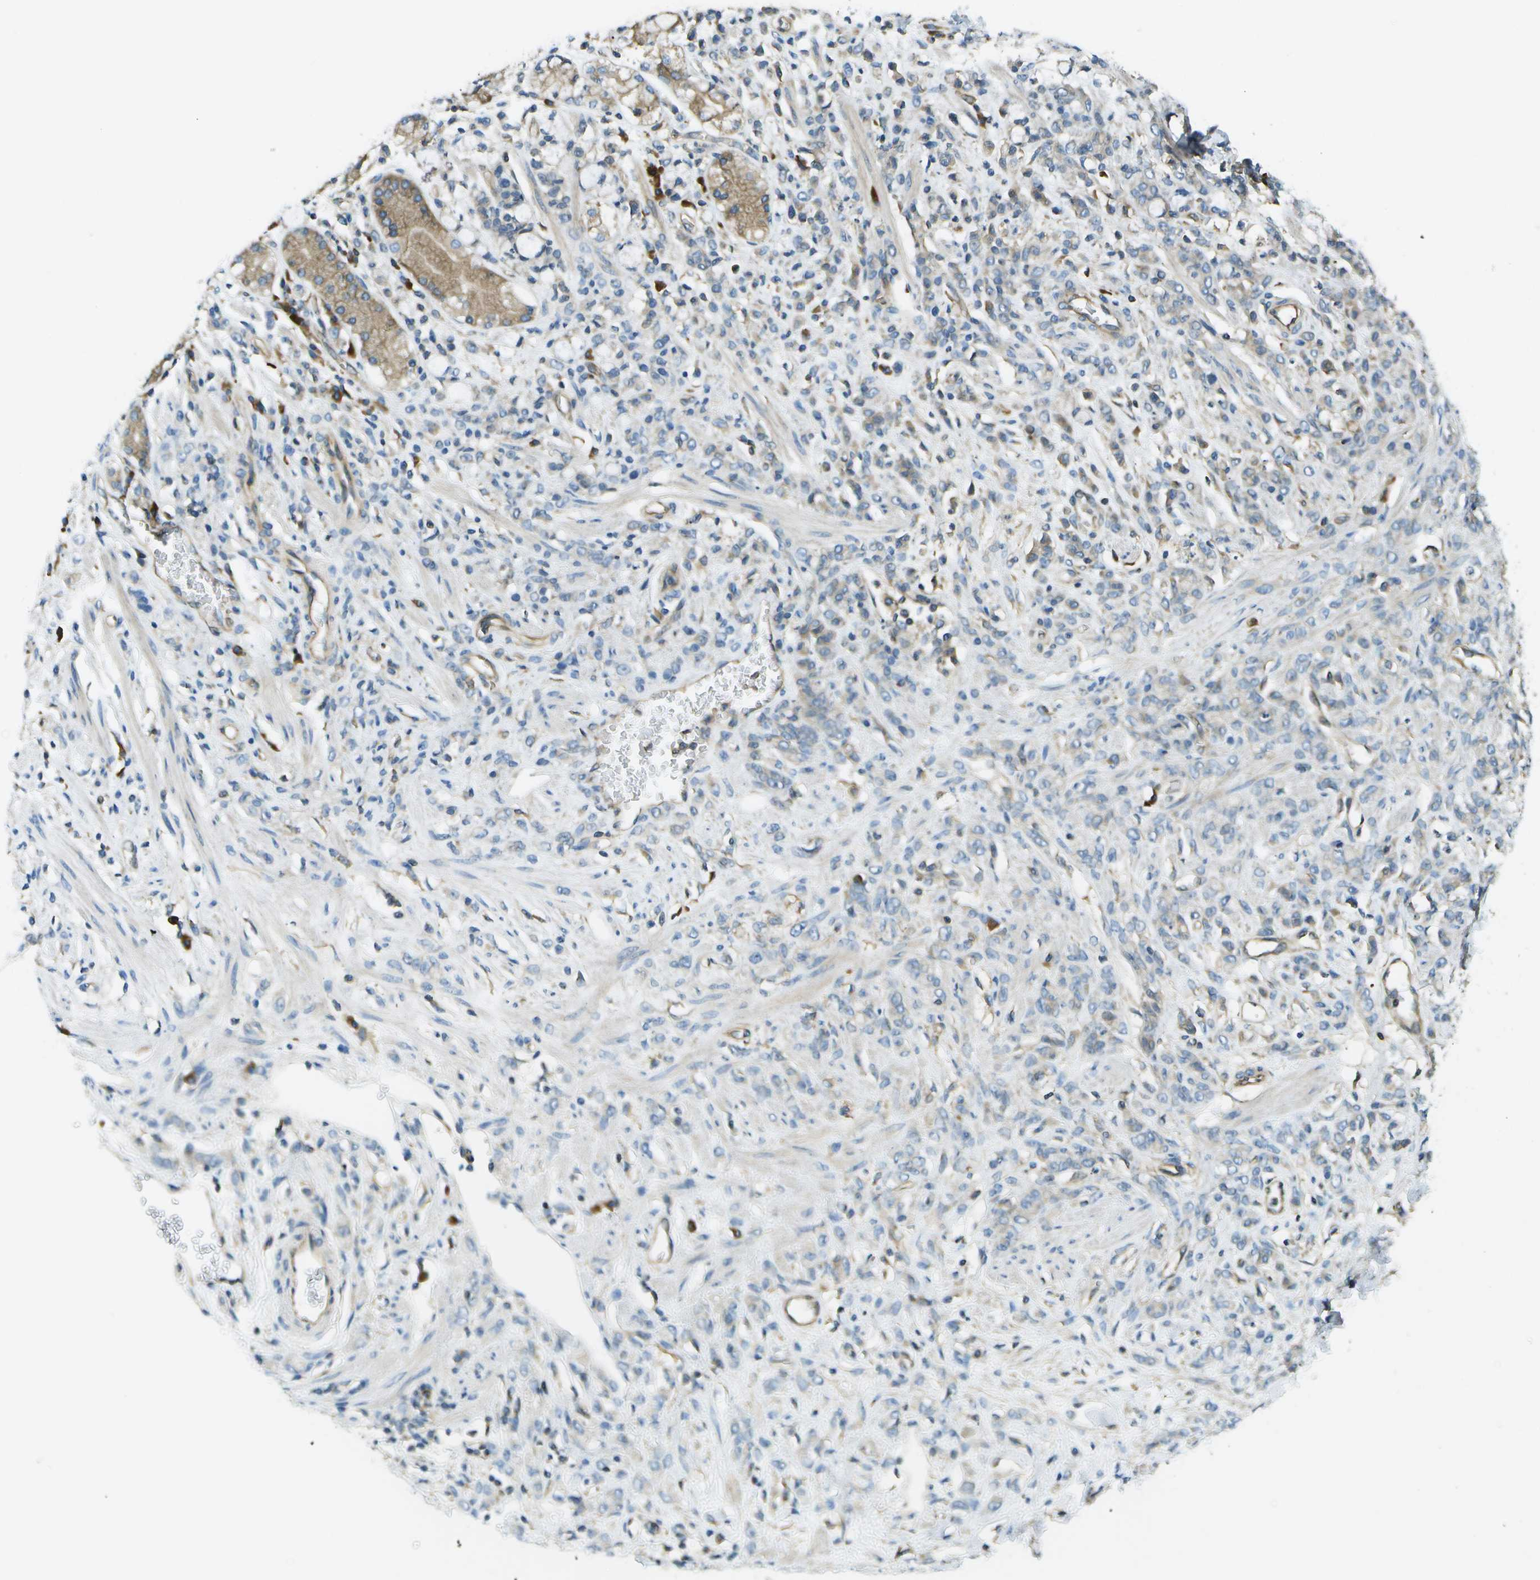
{"staining": {"intensity": "moderate", "quantity": "<25%", "location": "cytoplasmic/membranous"}, "tissue": "stomach cancer", "cell_type": "Tumor cells", "image_type": "cancer", "snomed": [{"axis": "morphology", "description": "Normal tissue, NOS"}, {"axis": "morphology", "description": "Adenocarcinoma, NOS"}, {"axis": "topography", "description": "Stomach"}], "caption": "Adenocarcinoma (stomach) tissue reveals moderate cytoplasmic/membranous staining in approximately <25% of tumor cells", "gene": "DNAJB11", "patient": {"sex": "male", "age": 82}}